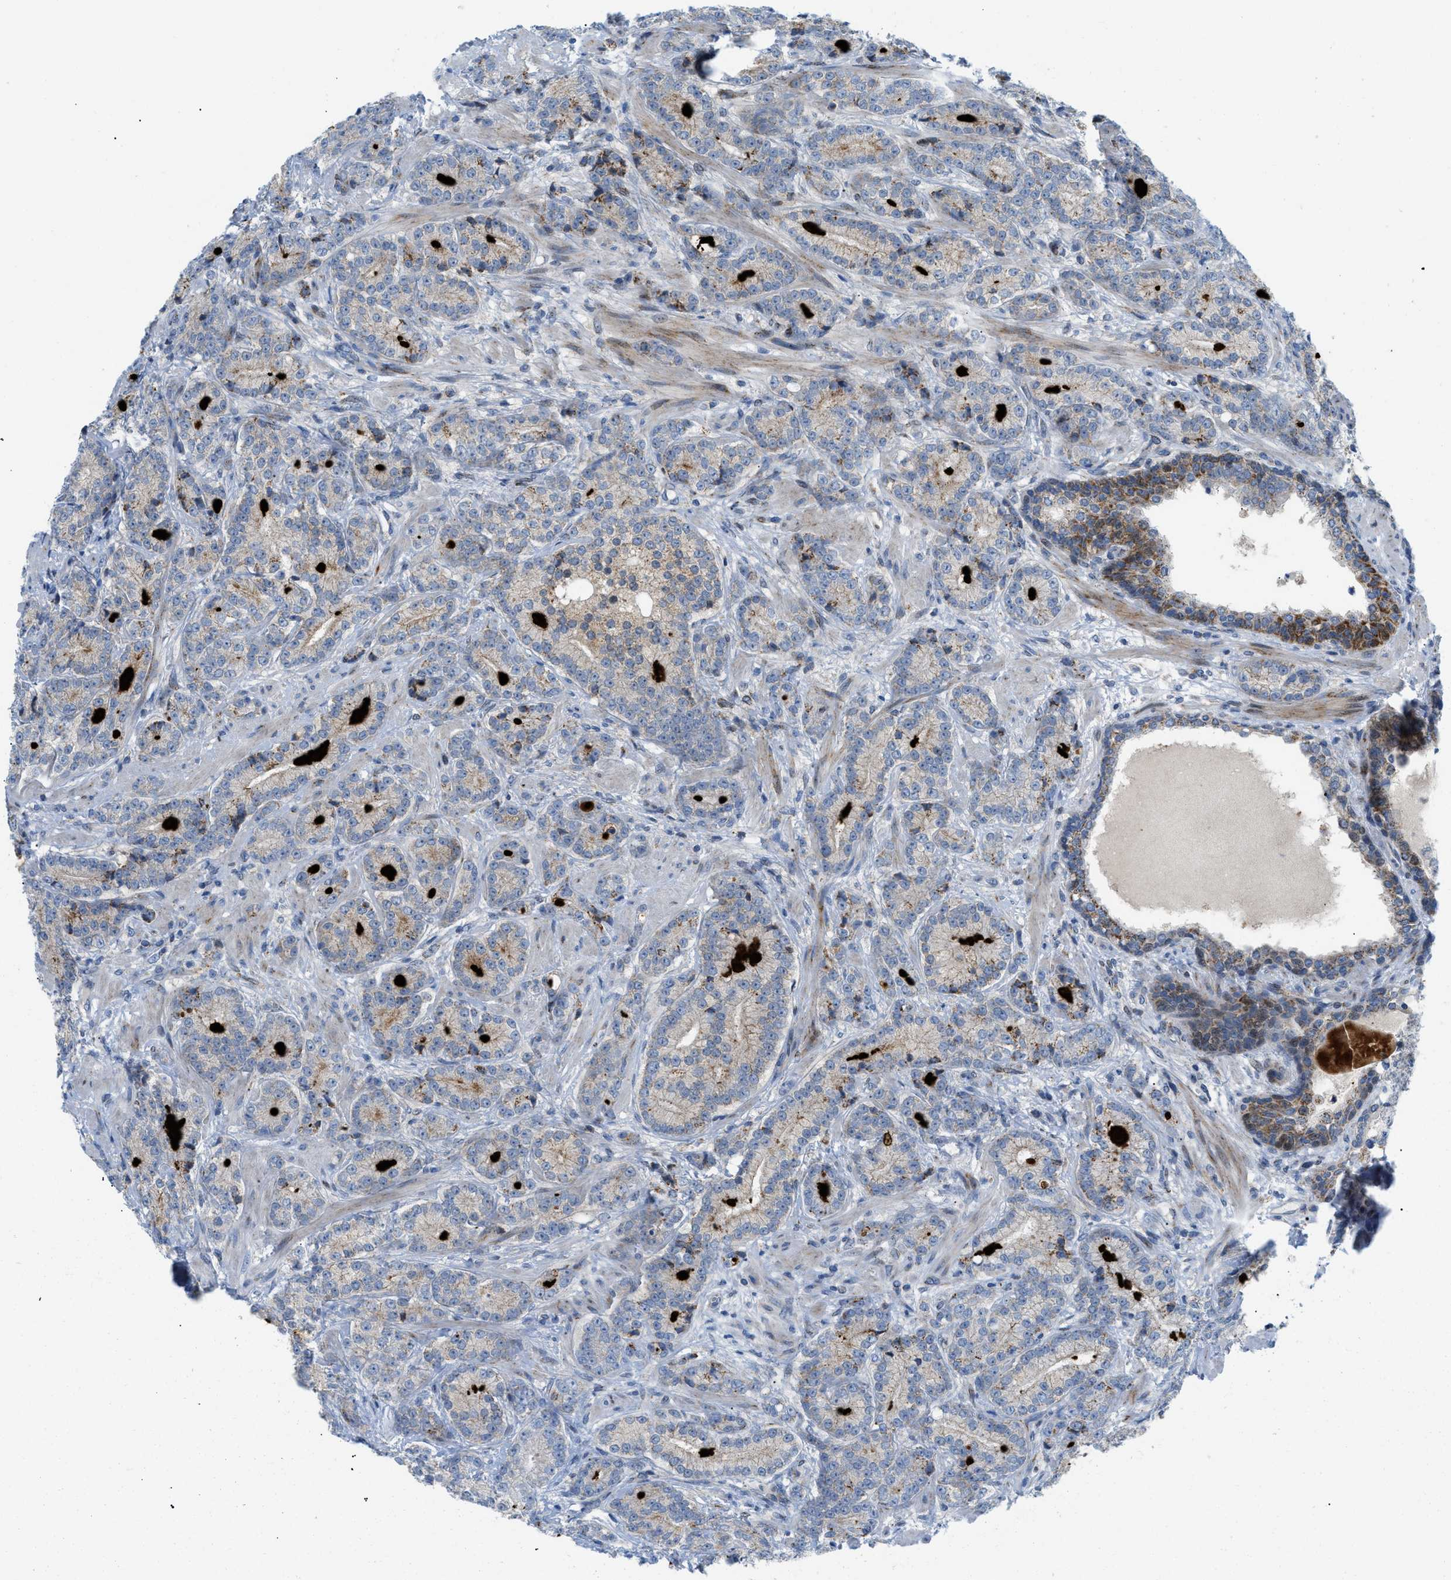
{"staining": {"intensity": "weak", "quantity": "25%-75%", "location": "cytoplasmic/membranous"}, "tissue": "prostate cancer", "cell_type": "Tumor cells", "image_type": "cancer", "snomed": [{"axis": "morphology", "description": "Adenocarcinoma, High grade"}, {"axis": "topography", "description": "Prostate"}], "caption": "Brown immunohistochemical staining in prostate cancer exhibits weak cytoplasmic/membranous staining in about 25%-75% of tumor cells.", "gene": "RBBP9", "patient": {"sex": "male", "age": 61}}